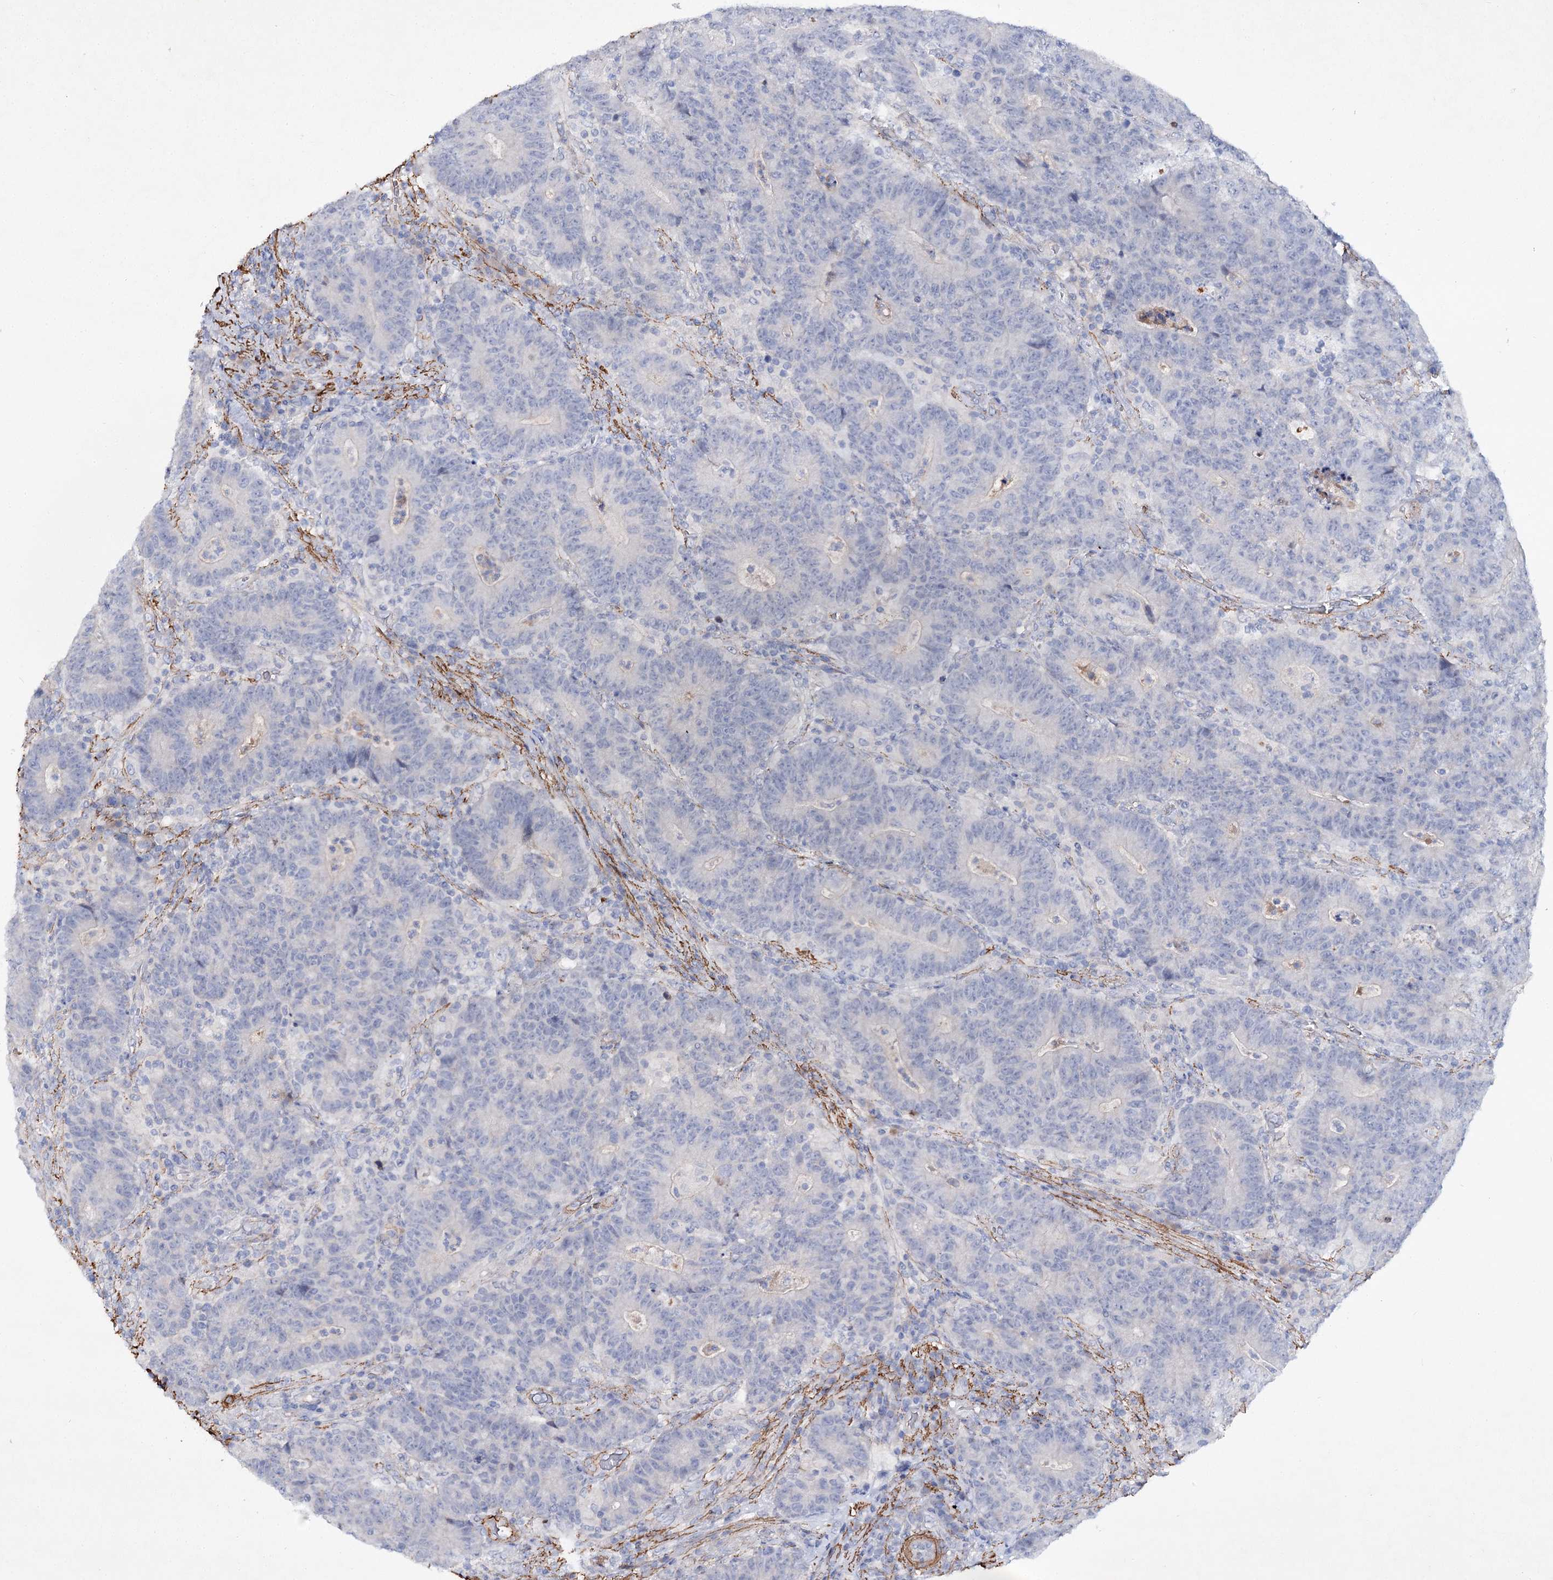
{"staining": {"intensity": "negative", "quantity": "none", "location": "none"}, "tissue": "colorectal cancer", "cell_type": "Tumor cells", "image_type": "cancer", "snomed": [{"axis": "morphology", "description": "Normal tissue, NOS"}, {"axis": "morphology", "description": "Adenocarcinoma, NOS"}, {"axis": "topography", "description": "Colon"}], "caption": "A histopathology image of human colorectal adenocarcinoma is negative for staining in tumor cells.", "gene": "RTN2", "patient": {"sex": "female", "age": 75}}